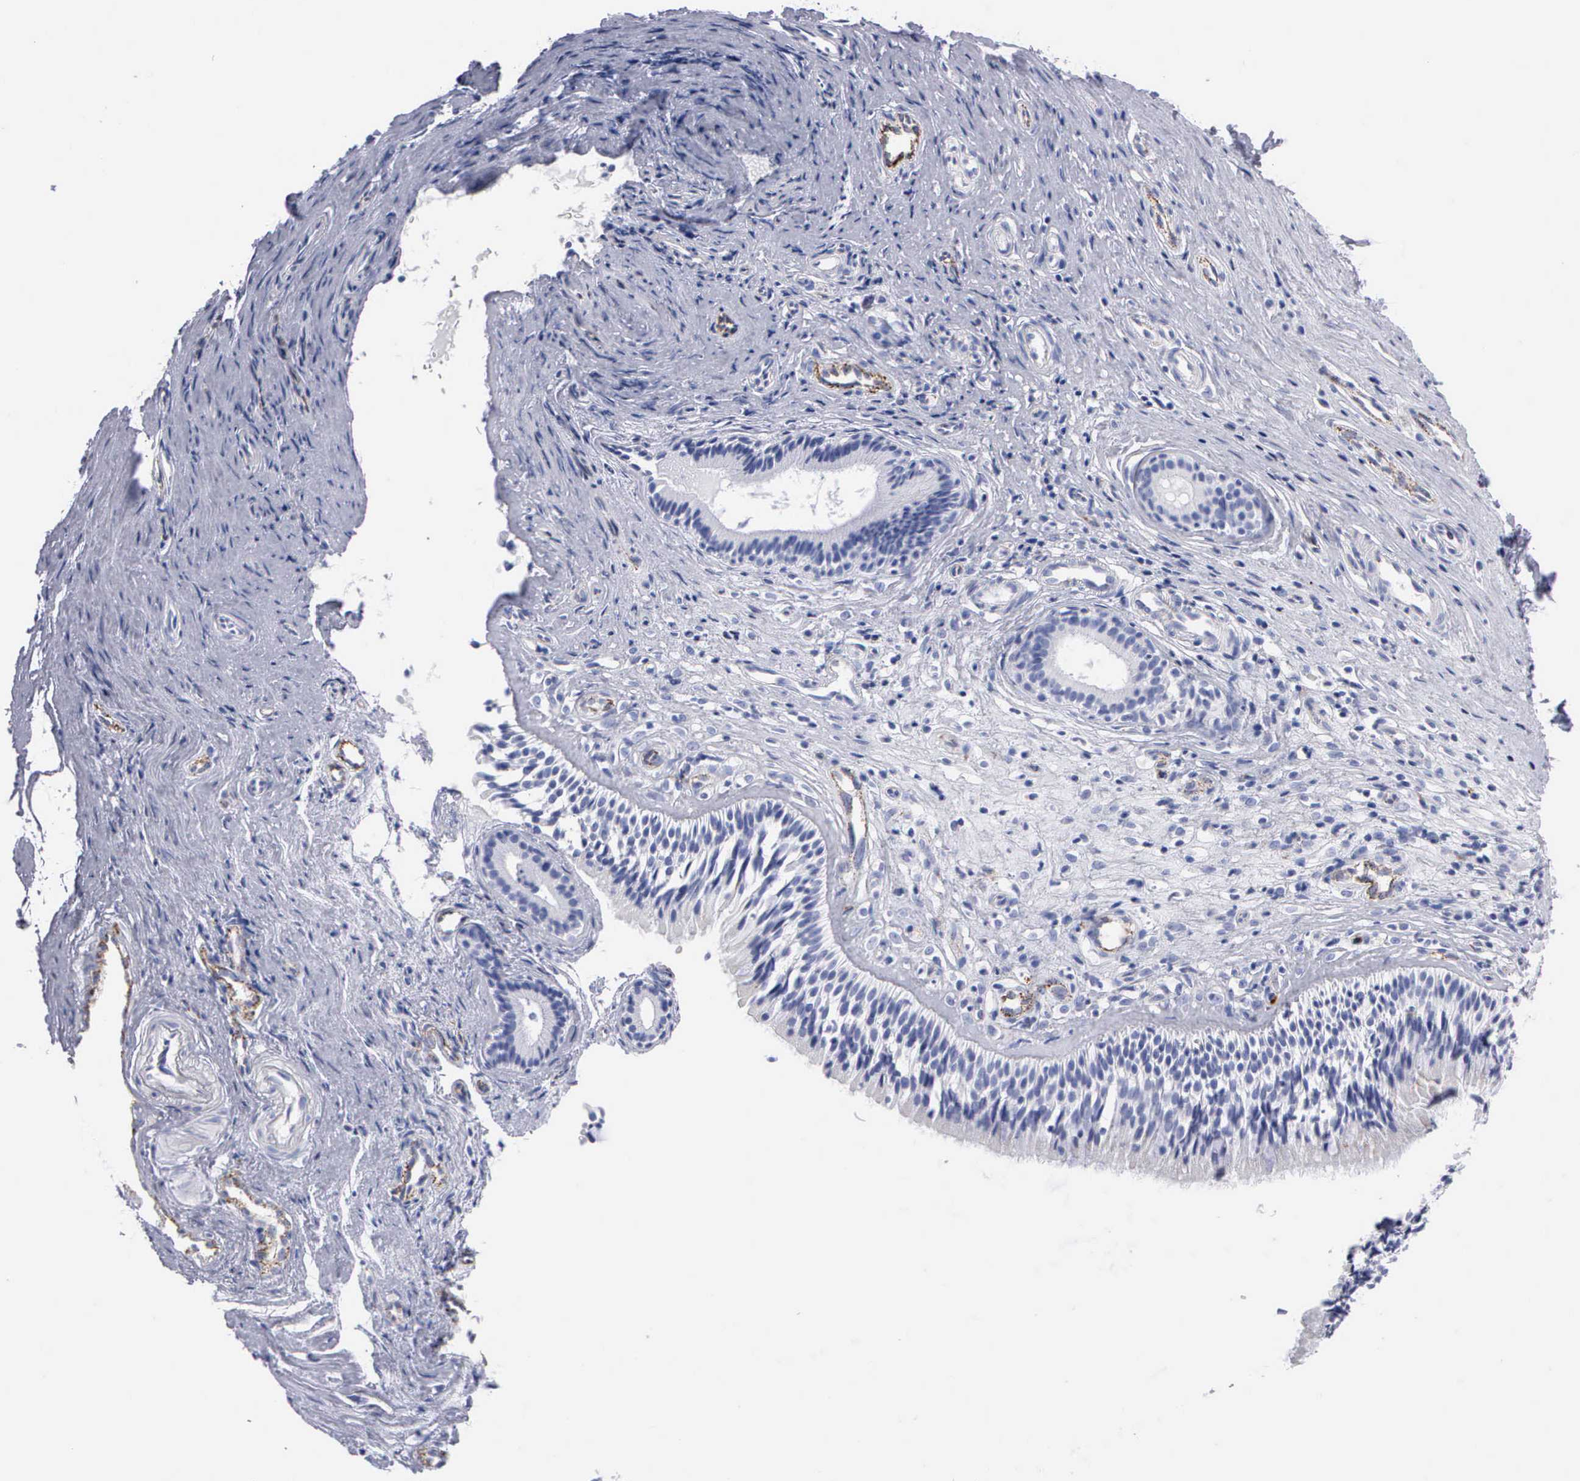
{"staining": {"intensity": "negative", "quantity": "none", "location": "none"}, "tissue": "nasopharynx", "cell_type": "Respiratory epithelial cells", "image_type": "normal", "snomed": [{"axis": "morphology", "description": "Normal tissue, NOS"}, {"axis": "topography", "description": "Nasopharynx"}], "caption": "Immunohistochemistry micrograph of benign nasopharynx: nasopharynx stained with DAB (3,3'-diaminobenzidine) reveals no significant protein positivity in respiratory epithelial cells.", "gene": "CTSL", "patient": {"sex": "female", "age": 78}}